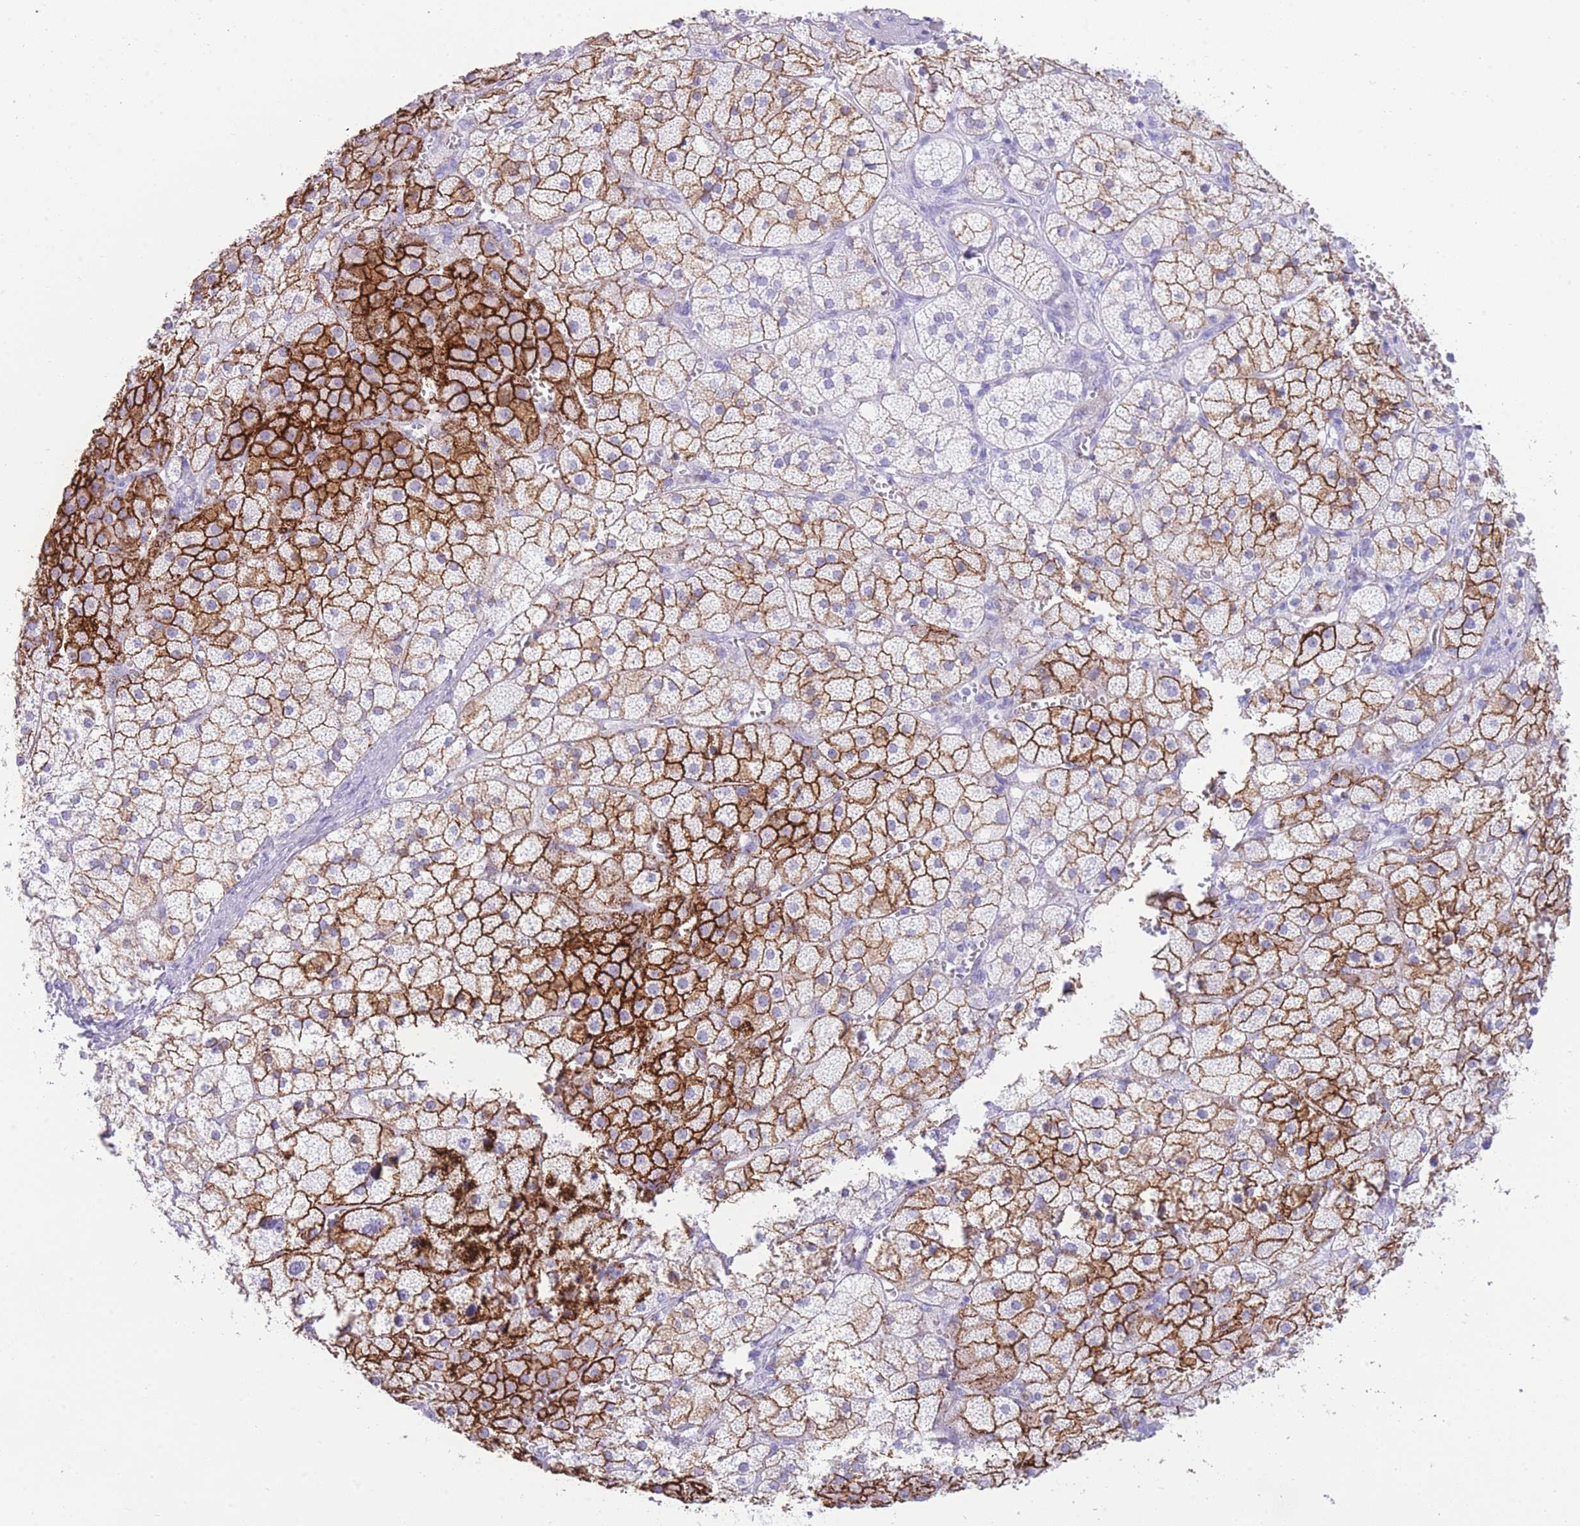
{"staining": {"intensity": "strong", "quantity": "25%-75%", "location": "cytoplasmic/membranous"}, "tissue": "adrenal gland", "cell_type": "Glandular cells", "image_type": "normal", "snomed": [{"axis": "morphology", "description": "Normal tissue, NOS"}, {"axis": "topography", "description": "Adrenal gland"}], "caption": "Immunohistochemical staining of normal adrenal gland reveals 25%-75% levels of strong cytoplasmic/membranous protein expression in approximately 25%-75% of glandular cells.", "gene": "ELOA2", "patient": {"sex": "female", "age": 52}}